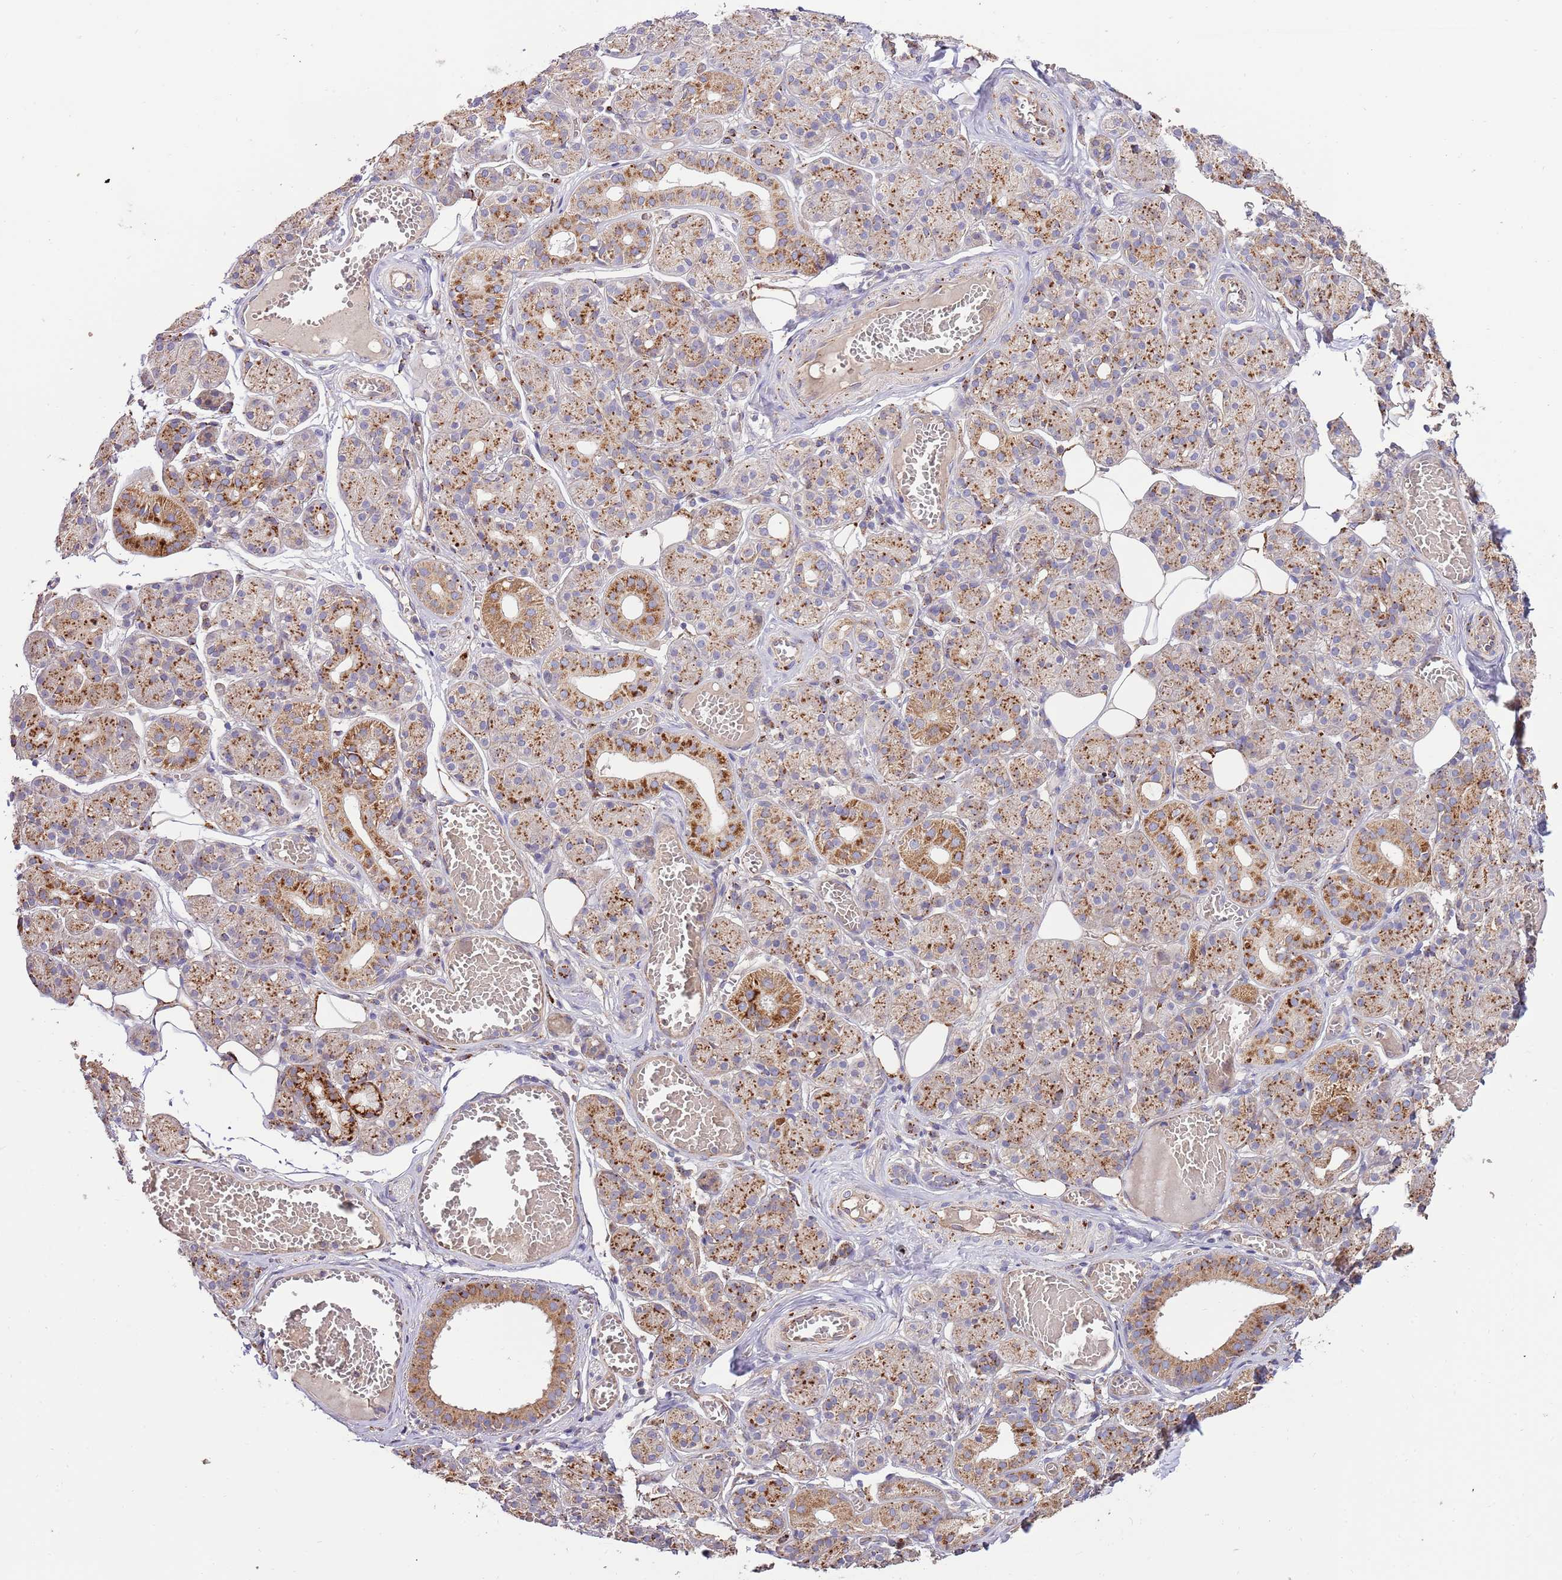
{"staining": {"intensity": "moderate", "quantity": "25%-75%", "location": "cytoplasmic/membranous"}, "tissue": "salivary gland", "cell_type": "Glandular cells", "image_type": "normal", "snomed": [{"axis": "morphology", "description": "Normal tissue, NOS"}, {"axis": "topography", "description": "Salivary gland"}], "caption": "Immunohistochemical staining of unremarkable salivary gland displays moderate cytoplasmic/membranous protein positivity in about 25%-75% of glandular cells. The protein is stained brown, and the nuclei are stained in blue (DAB IHC with brightfield microscopy, high magnification).", "gene": "DOCK6", "patient": {"sex": "male", "age": 63}}